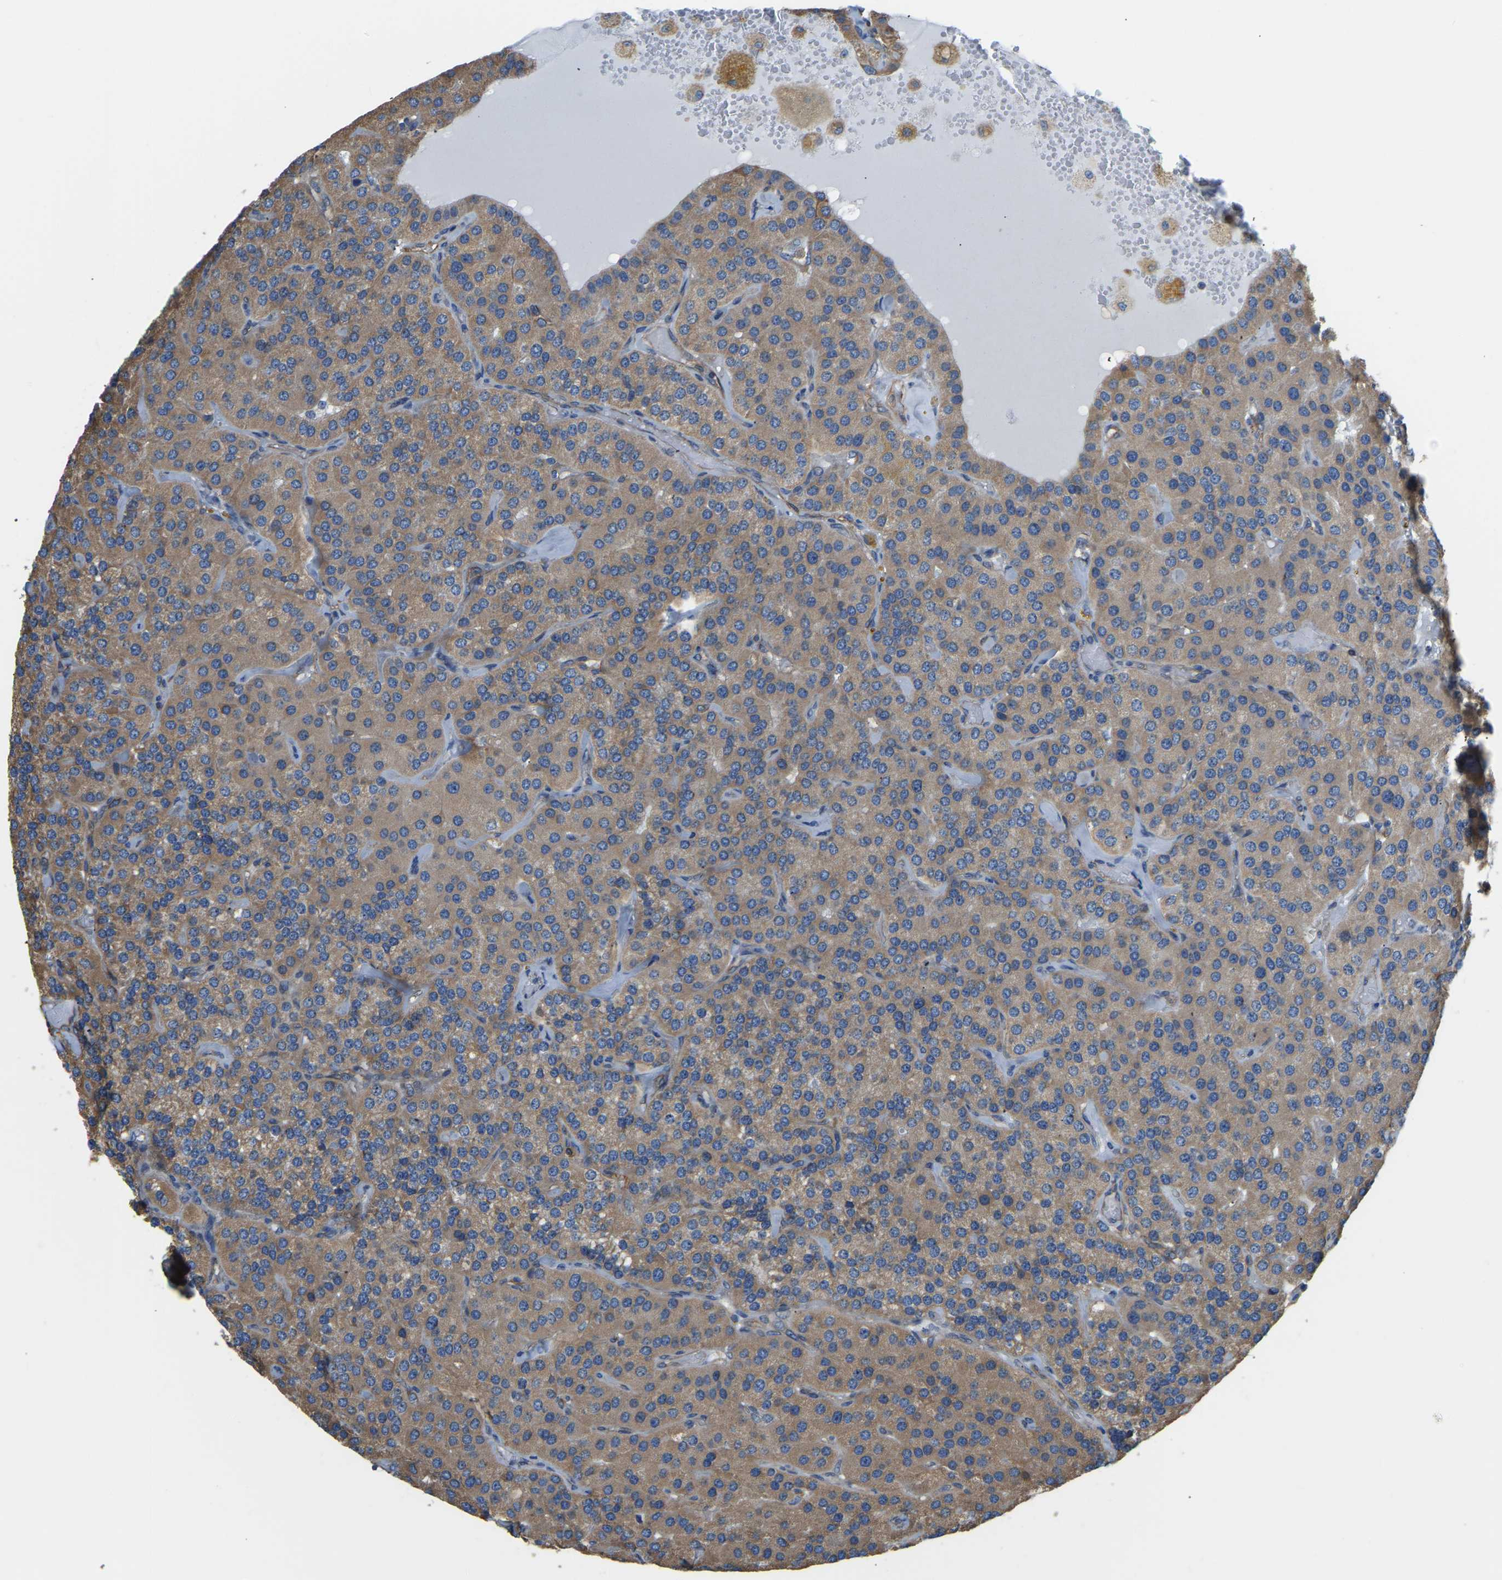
{"staining": {"intensity": "moderate", "quantity": "25%-75%", "location": "cytoplasmic/membranous"}, "tissue": "parathyroid gland", "cell_type": "Glandular cells", "image_type": "normal", "snomed": [{"axis": "morphology", "description": "Normal tissue, NOS"}, {"axis": "morphology", "description": "Adenoma, NOS"}, {"axis": "topography", "description": "Parathyroid gland"}], "caption": "Immunohistochemistry micrograph of normal human parathyroid gland stained for a protein (brown), which demonstrates medium levels of moderate cytoplasmic/membranous expression in approximately 25%-75% of glandular cells.", "gene": "AHNAK", "patient": {"sex": "female", "age": 86}}